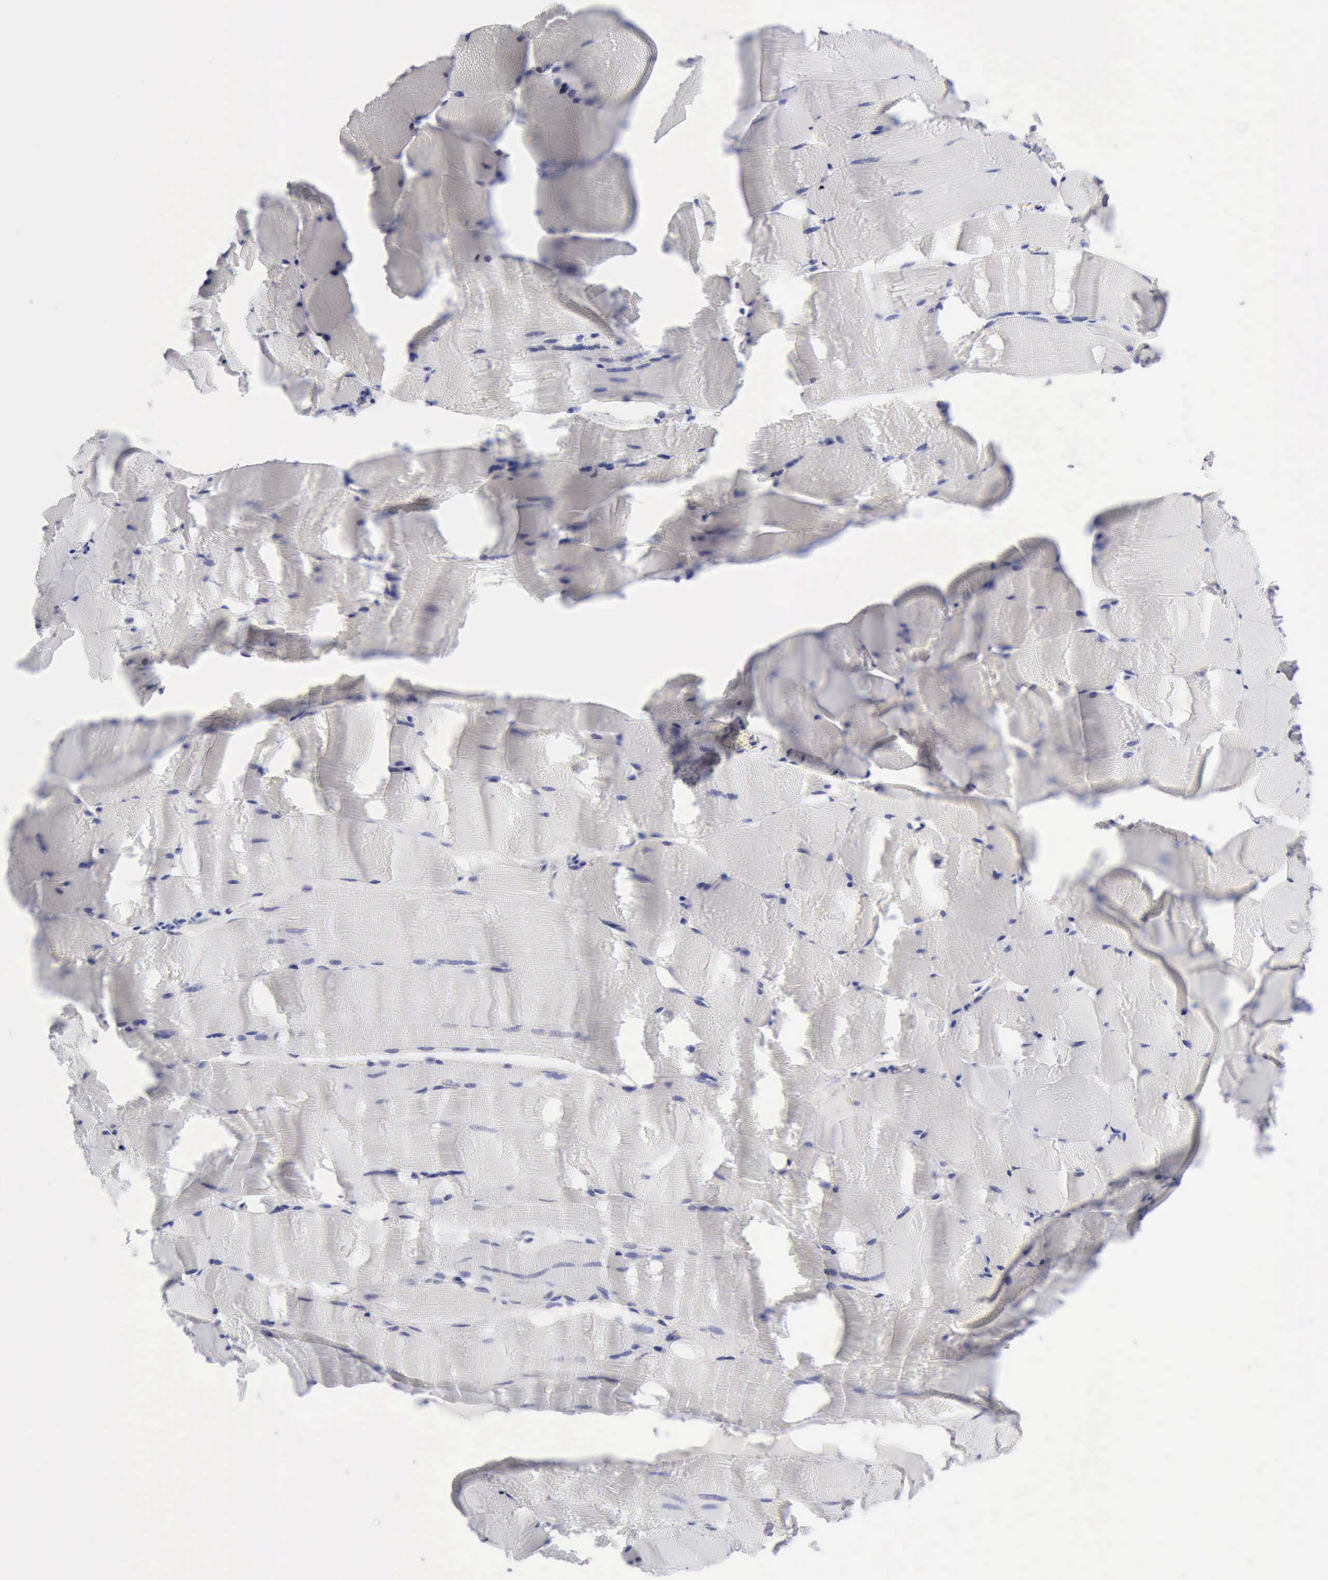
{"staining": {"intensity": "negative", "quantity": "none", "location": "none"}, "tissue": "skeletal muscle", "cell_type": "Myocytes", "image_type": "normal", "snomed": [{"axis": "morphology", "description": "Normal tissue, NOS"}, {"axis": "topography", "description": "Skeletal muscle"}], "caption": "Immunohistochemical staining of normal skeletal muscle demonstrates no significant positivity in myocytes.", "gene": "ANGEL1", "patient": {"sex": "male", "age": 62}}